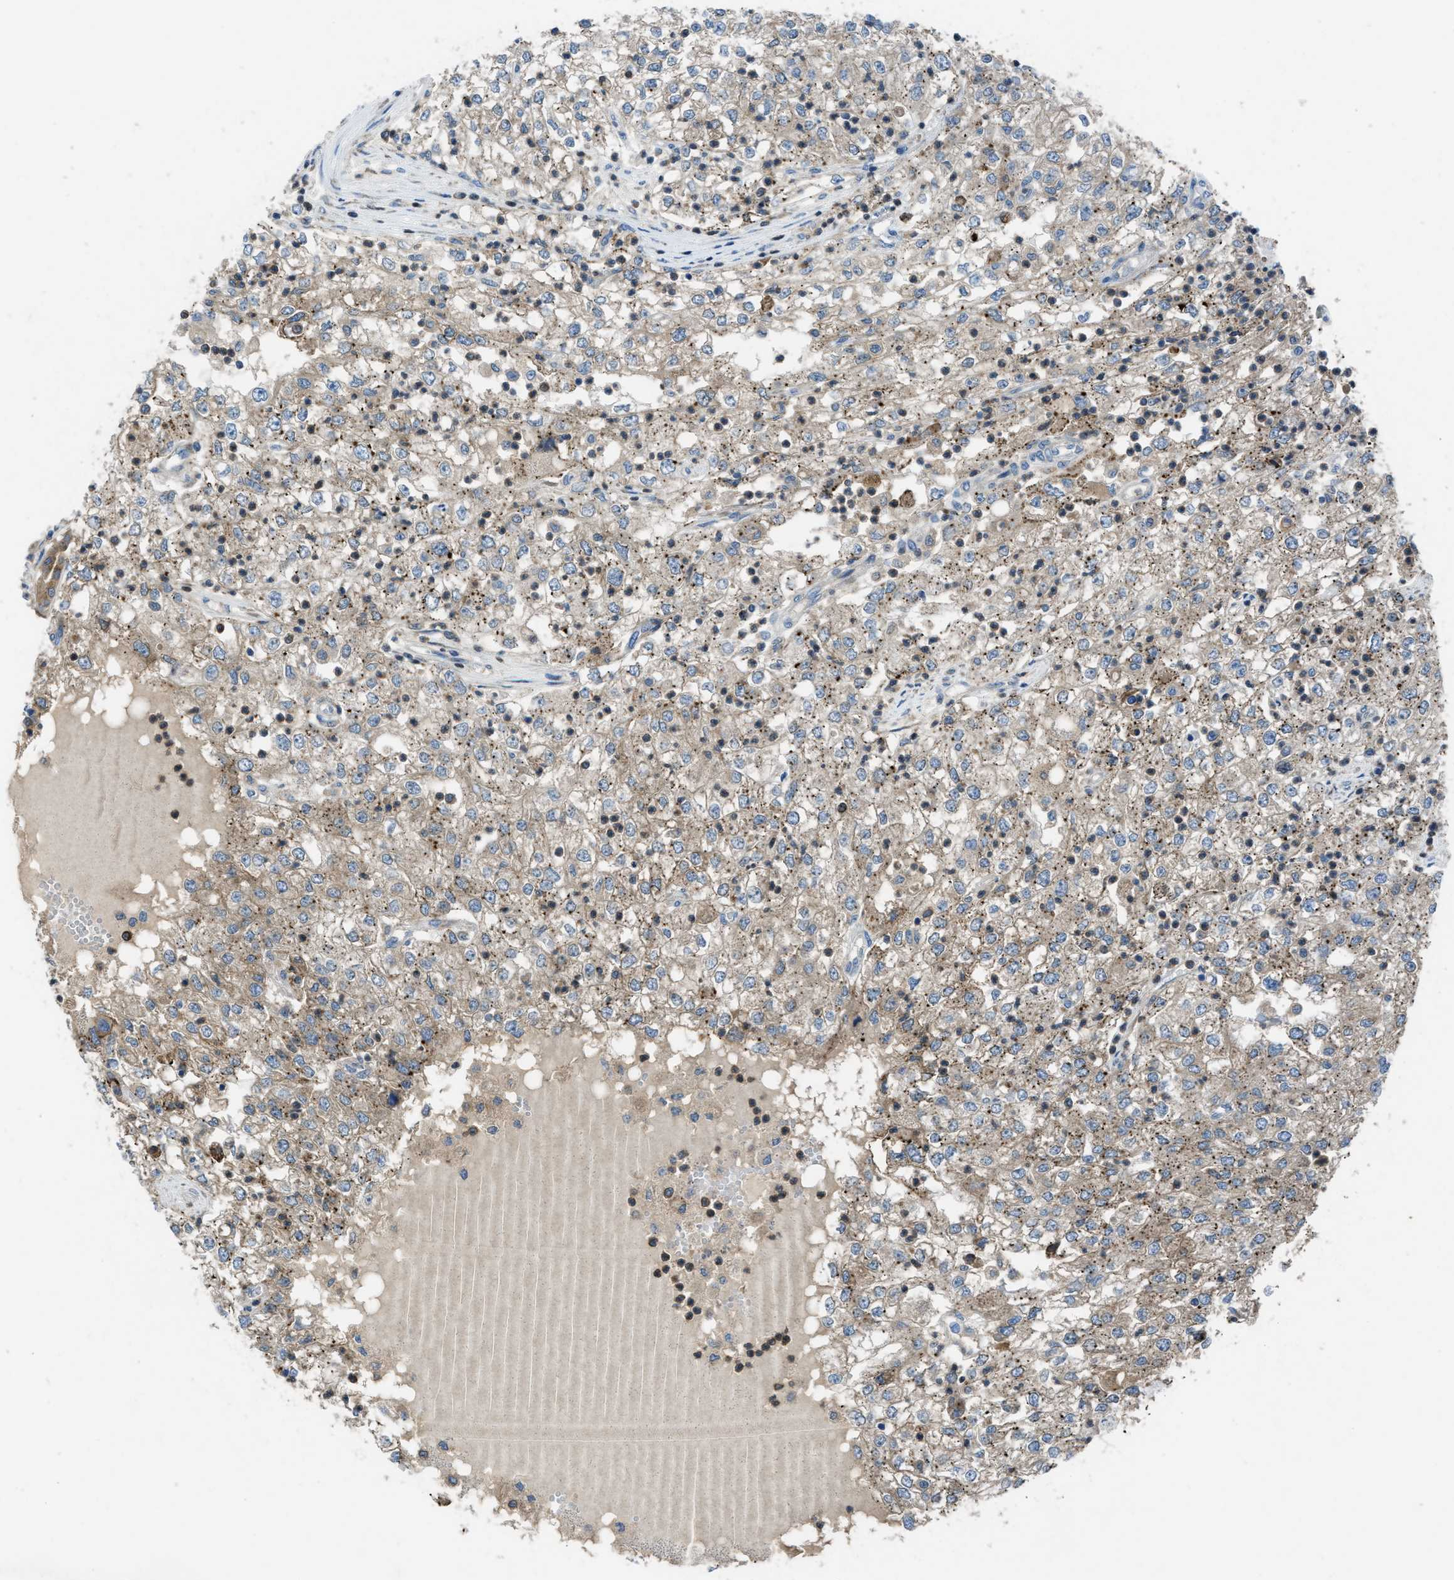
{"staining": {"intensity": "weak", "quantity": ">75%", "location": "cytoplasmic/membranous"}, "tissue": "renal cancer", "cell_type": "Tumor cells", "image_type": "cancer", "snomed": [{"axis": "morphology", "description": "Adenocarcinoma, NOS"}, {"axis": "topography", "description": "Kidney"}], "caption": "Immunohistochemistry (IHC) micrograph of human adenocarcinoma (renal) stained for a protein (brown), which demonstrates low levels of weak cytoplasmic/membranous positivity in approximately >75% of tumor cells.", "gene": "MAP3K20", "patient": {"sex": "female", "age": 54}}